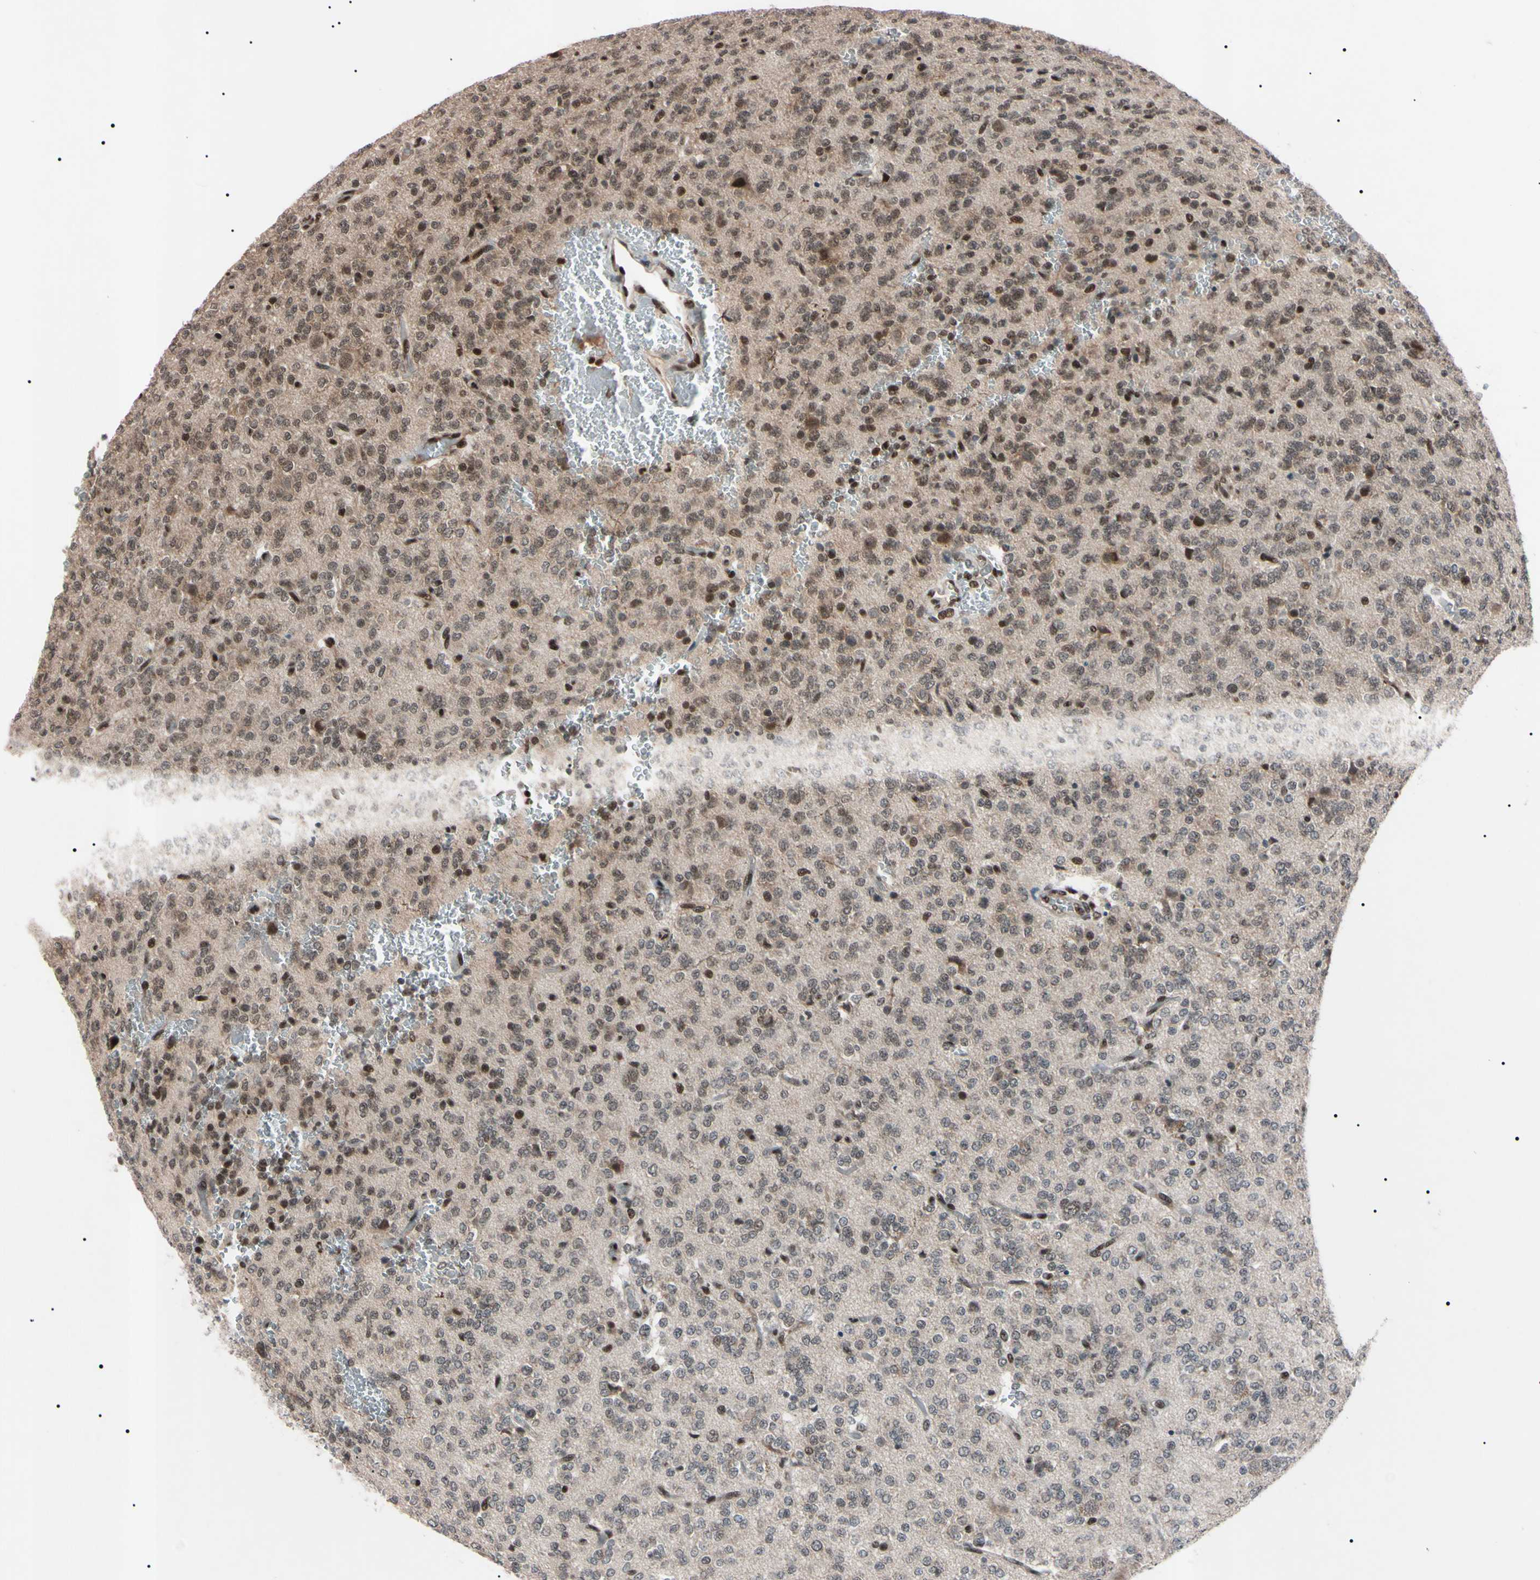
{"staining": {"intensity": "negative", "quantity": "none", "location": "none"}, "tissue": "glioma", "cell_type": "Tumor cells", "image_type": "cancer", "snomed": [{"axis": "morphology", "description": "Glioma, malignant, Low grade"}, {"axis": "topography", "description": "Brain"}], "caption": "An immunohistochemistry (IHC) image of glioma is shown. There is no staining in tumor cells of glioma.", "gene": "YY1", "patient": {"sex": "male", "age": 38}}